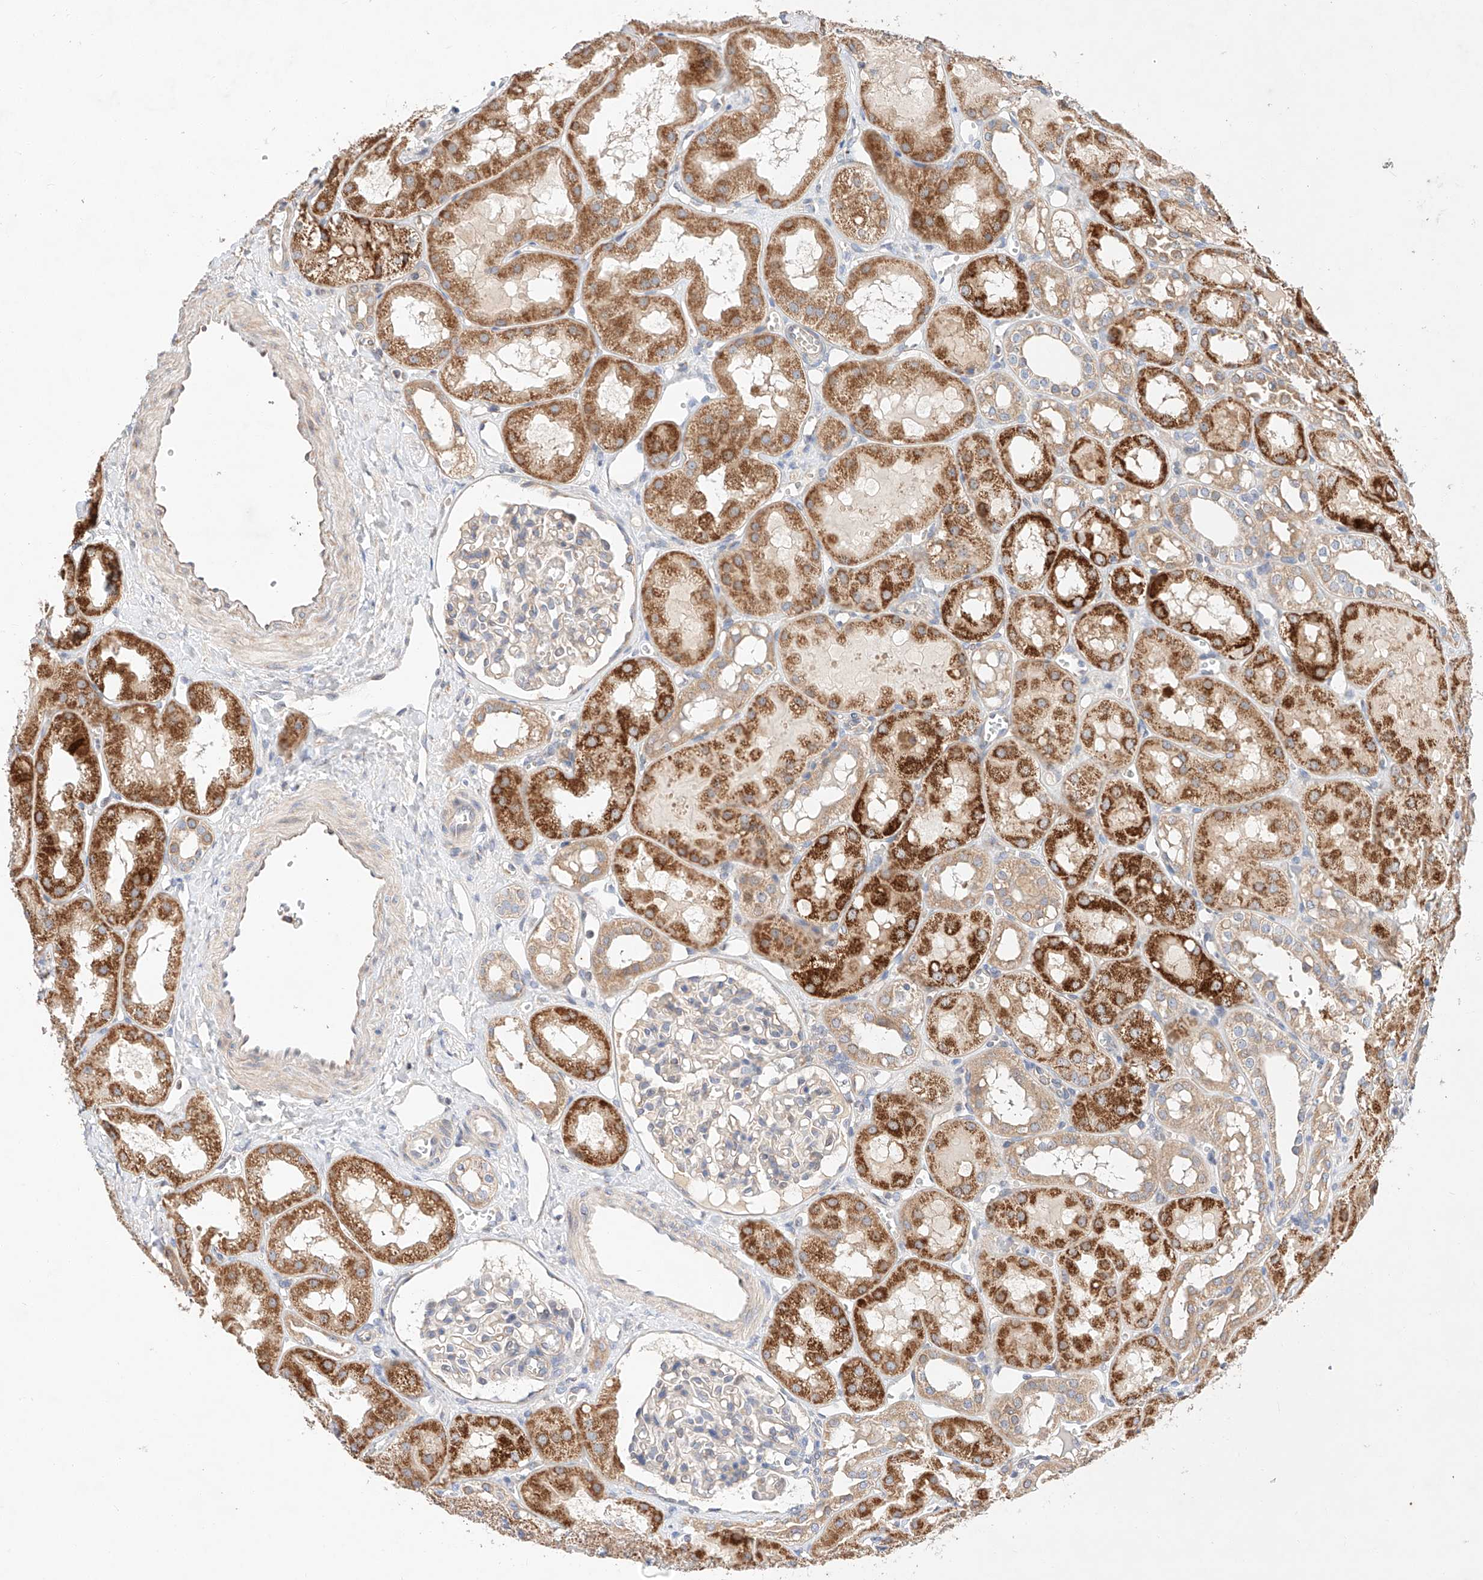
{"staining": {"intensity": "negative", "quantity": "none", "location": "none"}, "tissue": "kidney", "cell_type": "Cells in glomeruli", "image_type": "normal", "snomed": [{"axis": "morphology", "description": "Normal tissue, NOS"}, {"axis": "topography", "description": "Kidney"}], "caption": "Protein analysis of normal kidney exhibits no significant positivity in cells in glomeruli. (DAB (3,3'-diaminobenzidine) immunohistochemistry, high magnification).", "gene": "C6orf118", "patient": {"sex": "male", "age": 16}}